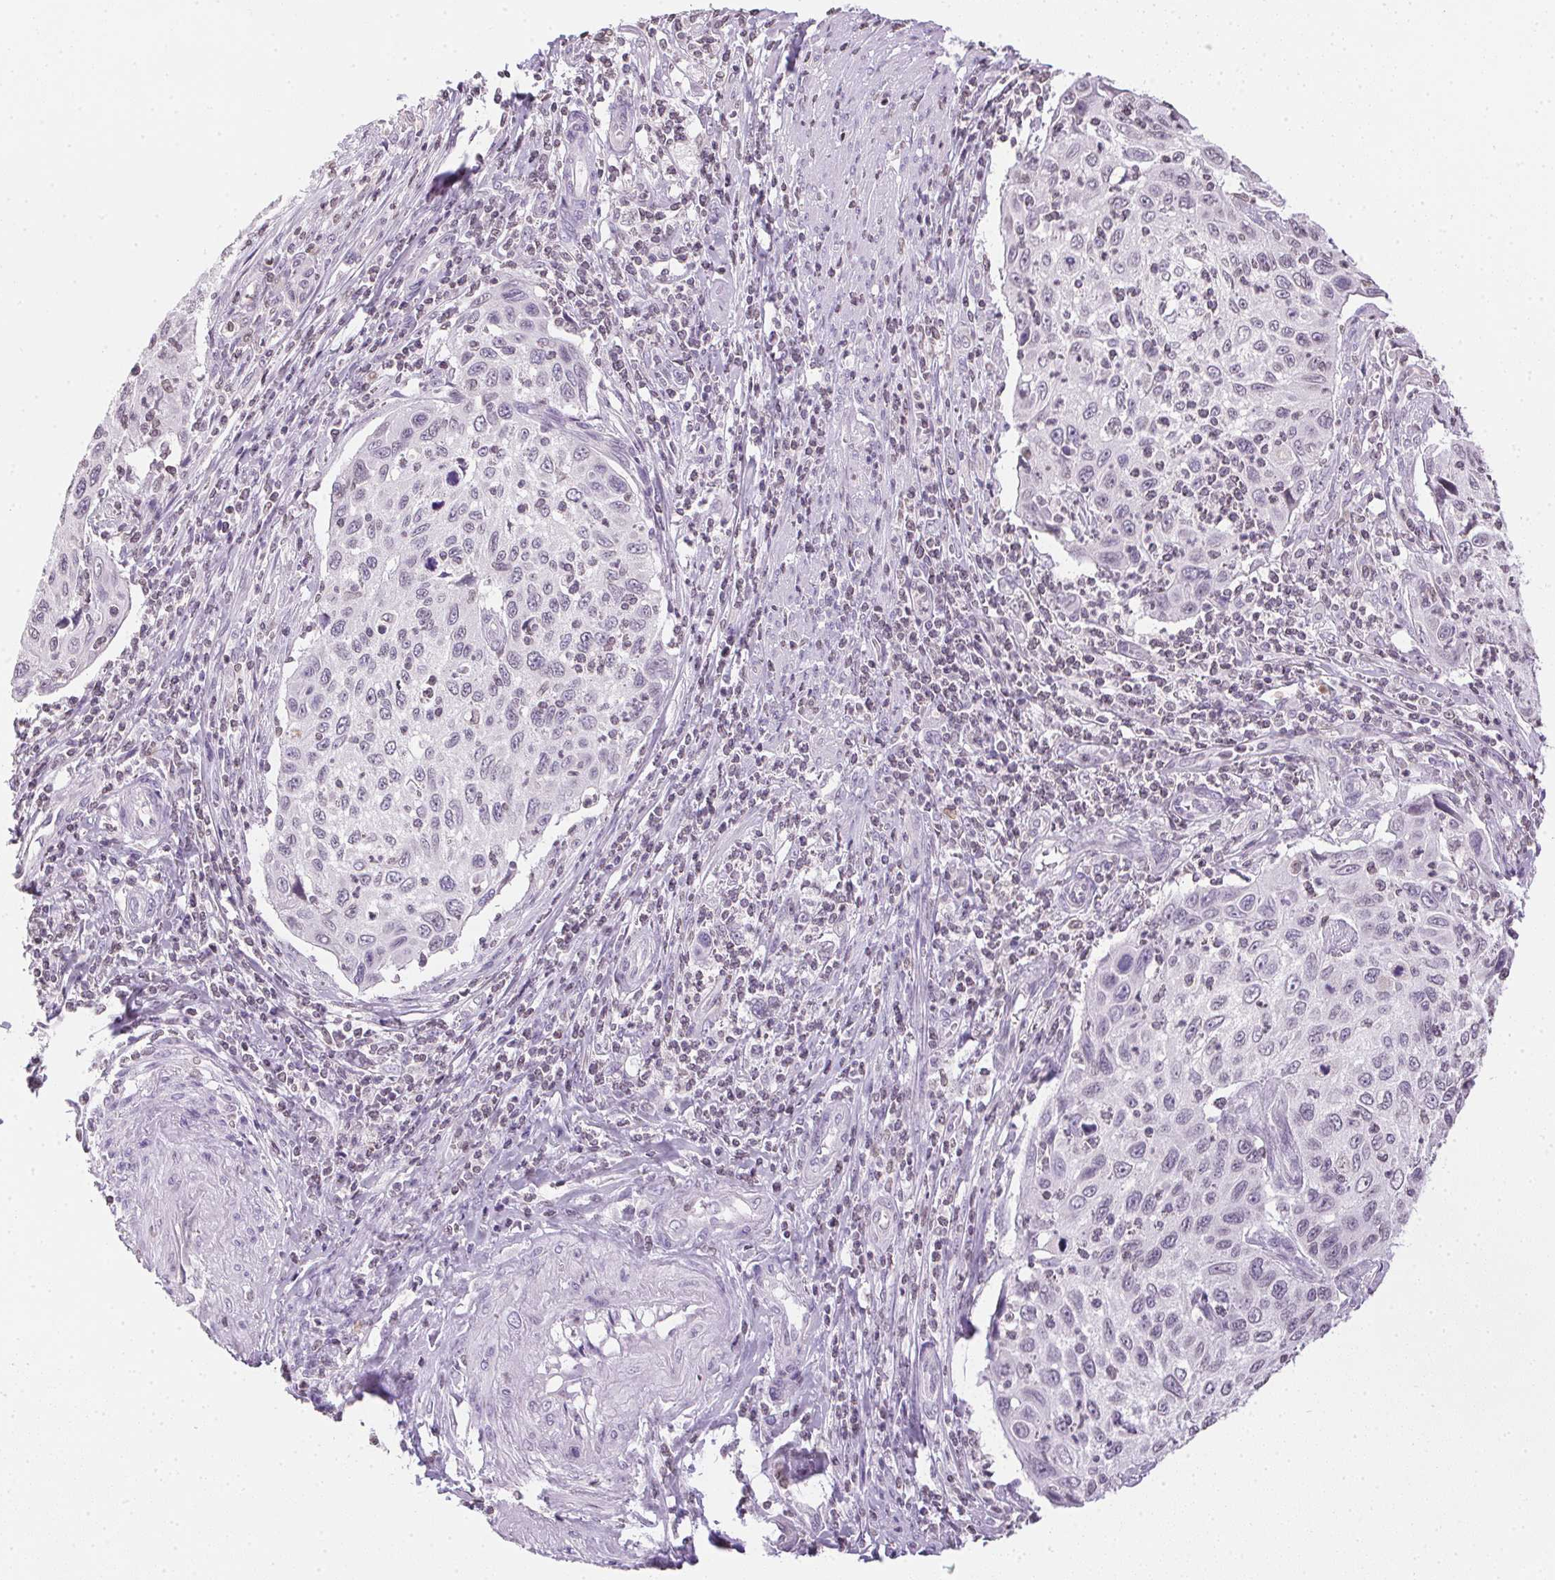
{"staining": {"intensity": "negative", "quantity": "none", "location": "none"}, "tissue": "cervical cancer", "cell_type": "Tumor cells", "image_type": "cancer", "snomed": [{"axis": "morphology", "description": "Squamous cell carcinoma, NOS"}, {"axis": "topography", "description": "Cervix"}], "caption": "IHC histopathology image of neoplastic tissue: human cervical cancer (squamous cell carcinoma) stained with DAB (3,3'-diaminobenzidine) exhibits no significant protein staining in tumor cells.", "gene": "PRL", "patient": {"sex": "female", "age": 70}}